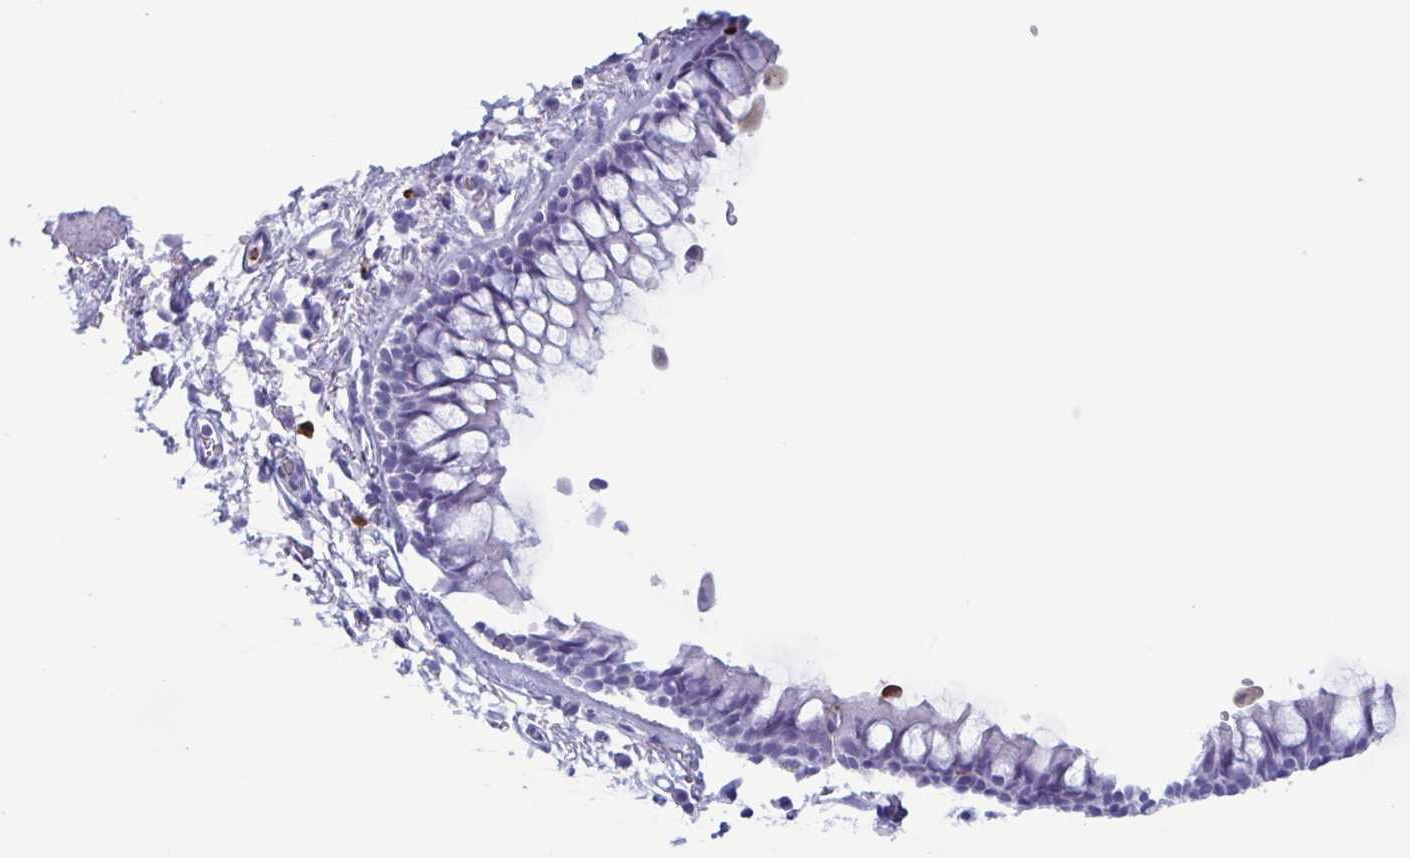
{"staining": {"intensity": "strong", "quantity": "<25%", "location": "cytoplasmic/membranous"}, "tissue": "bronchus", "cell_type": "Respiratory epithelial cells", "image_type": "normal", "snomed": [{"axis": "morphology", "description": "Normal tissue, NOS"}, {"axis": "topography", "description": "Cartilage tissue"}, {"axis": "topography", "description": "Bronchus"}], "caption": "Immunohistochemistry (DAB) staining of normal human bronchus shows strong cytoplasmic/membranous protein expression in about <25% of respiratory epithelial cells.", "gene": "LTF", "patient": {"sex": "female", "age": 79}}